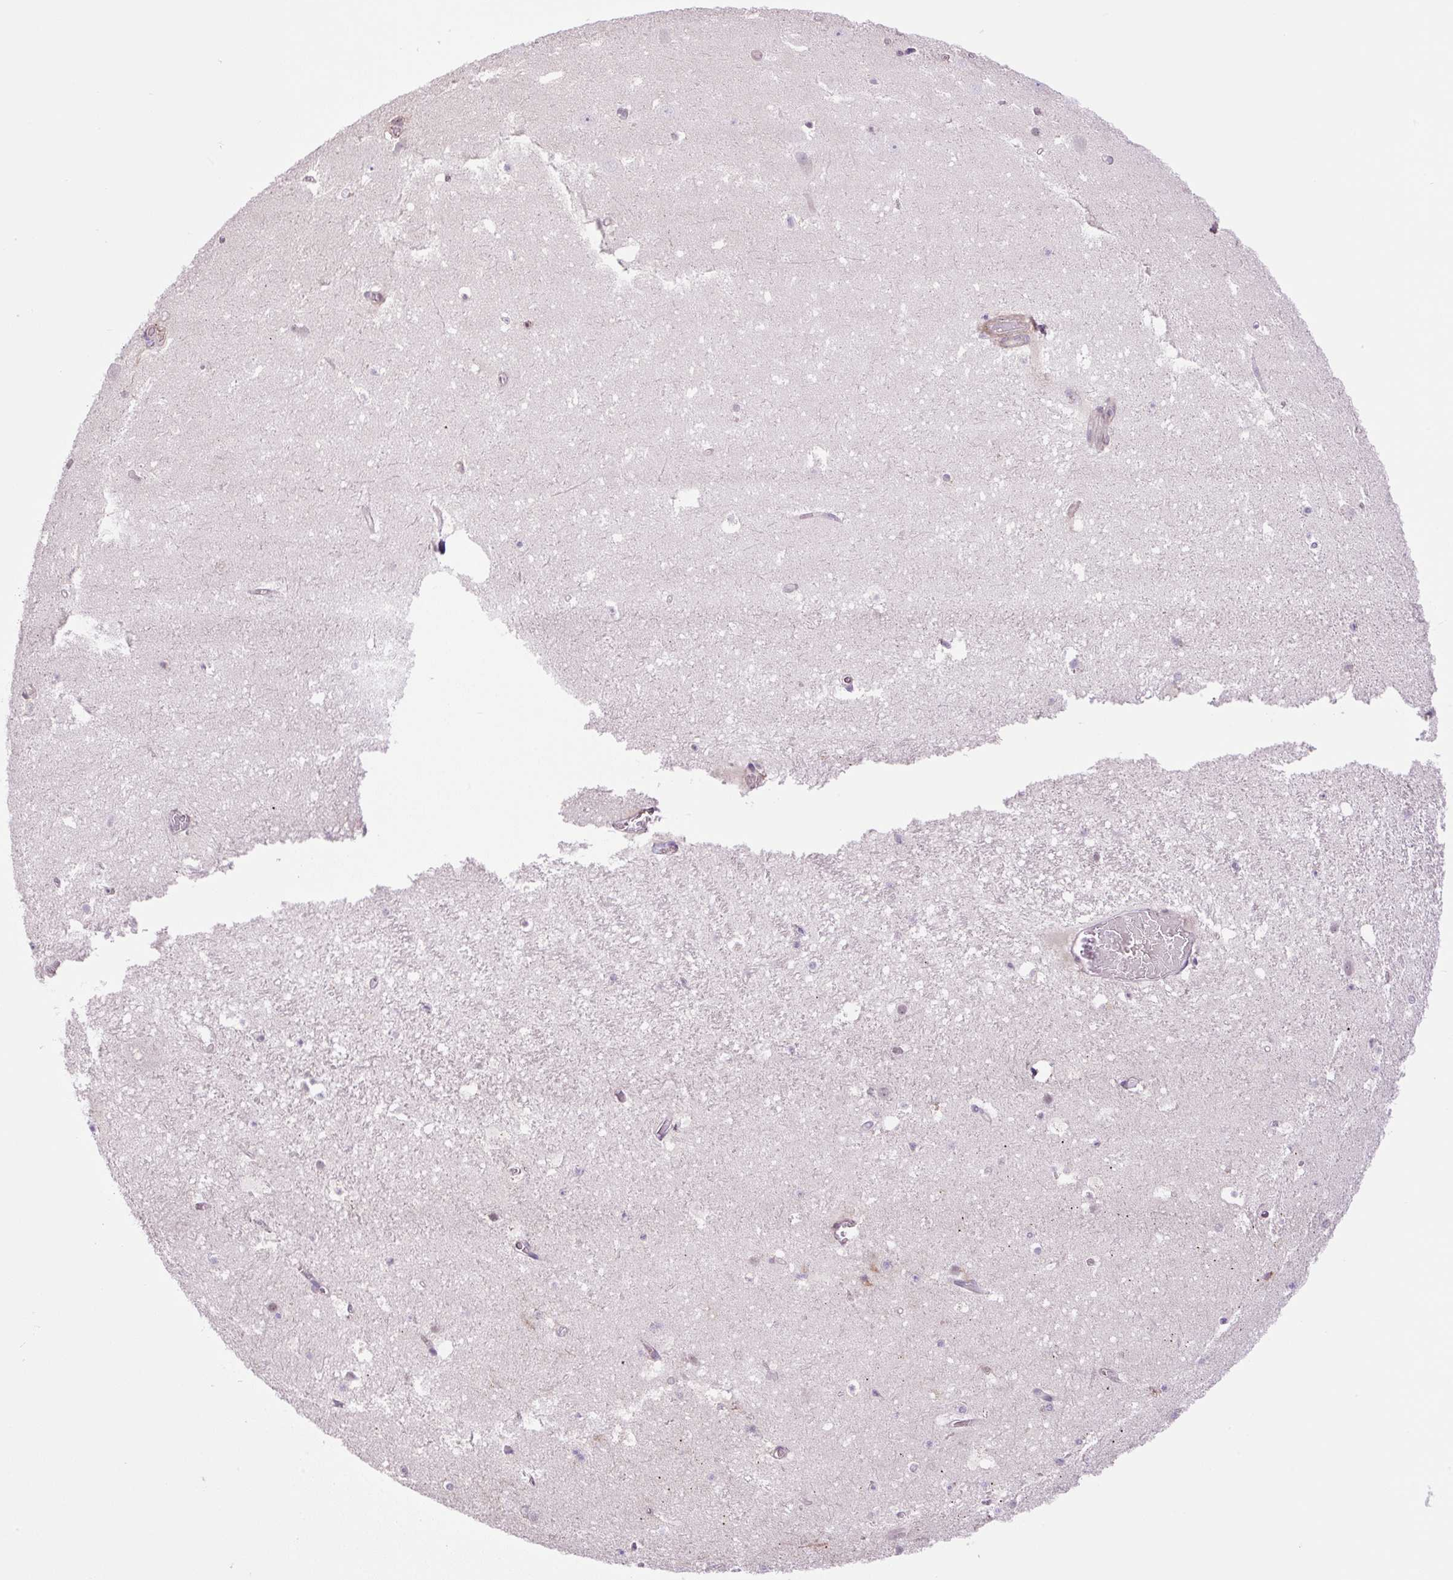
{"staining": {"intensity": "negative", "quantity": "none", "location": "none"}, "tissue": "hippocampus", "cell_type": "Glial cells", "image_type": "normal", "snomed": [{"axis": "morphology", "description": "Normal tissue, NOS"}, {"axis": "topography", "description": "Hippocampus"}], "caption": "A micrograph of human hippocampus is negative for staining in glial cells.", "gene": "KIFC1", "patient": {"sex": "female", "age": 42}}